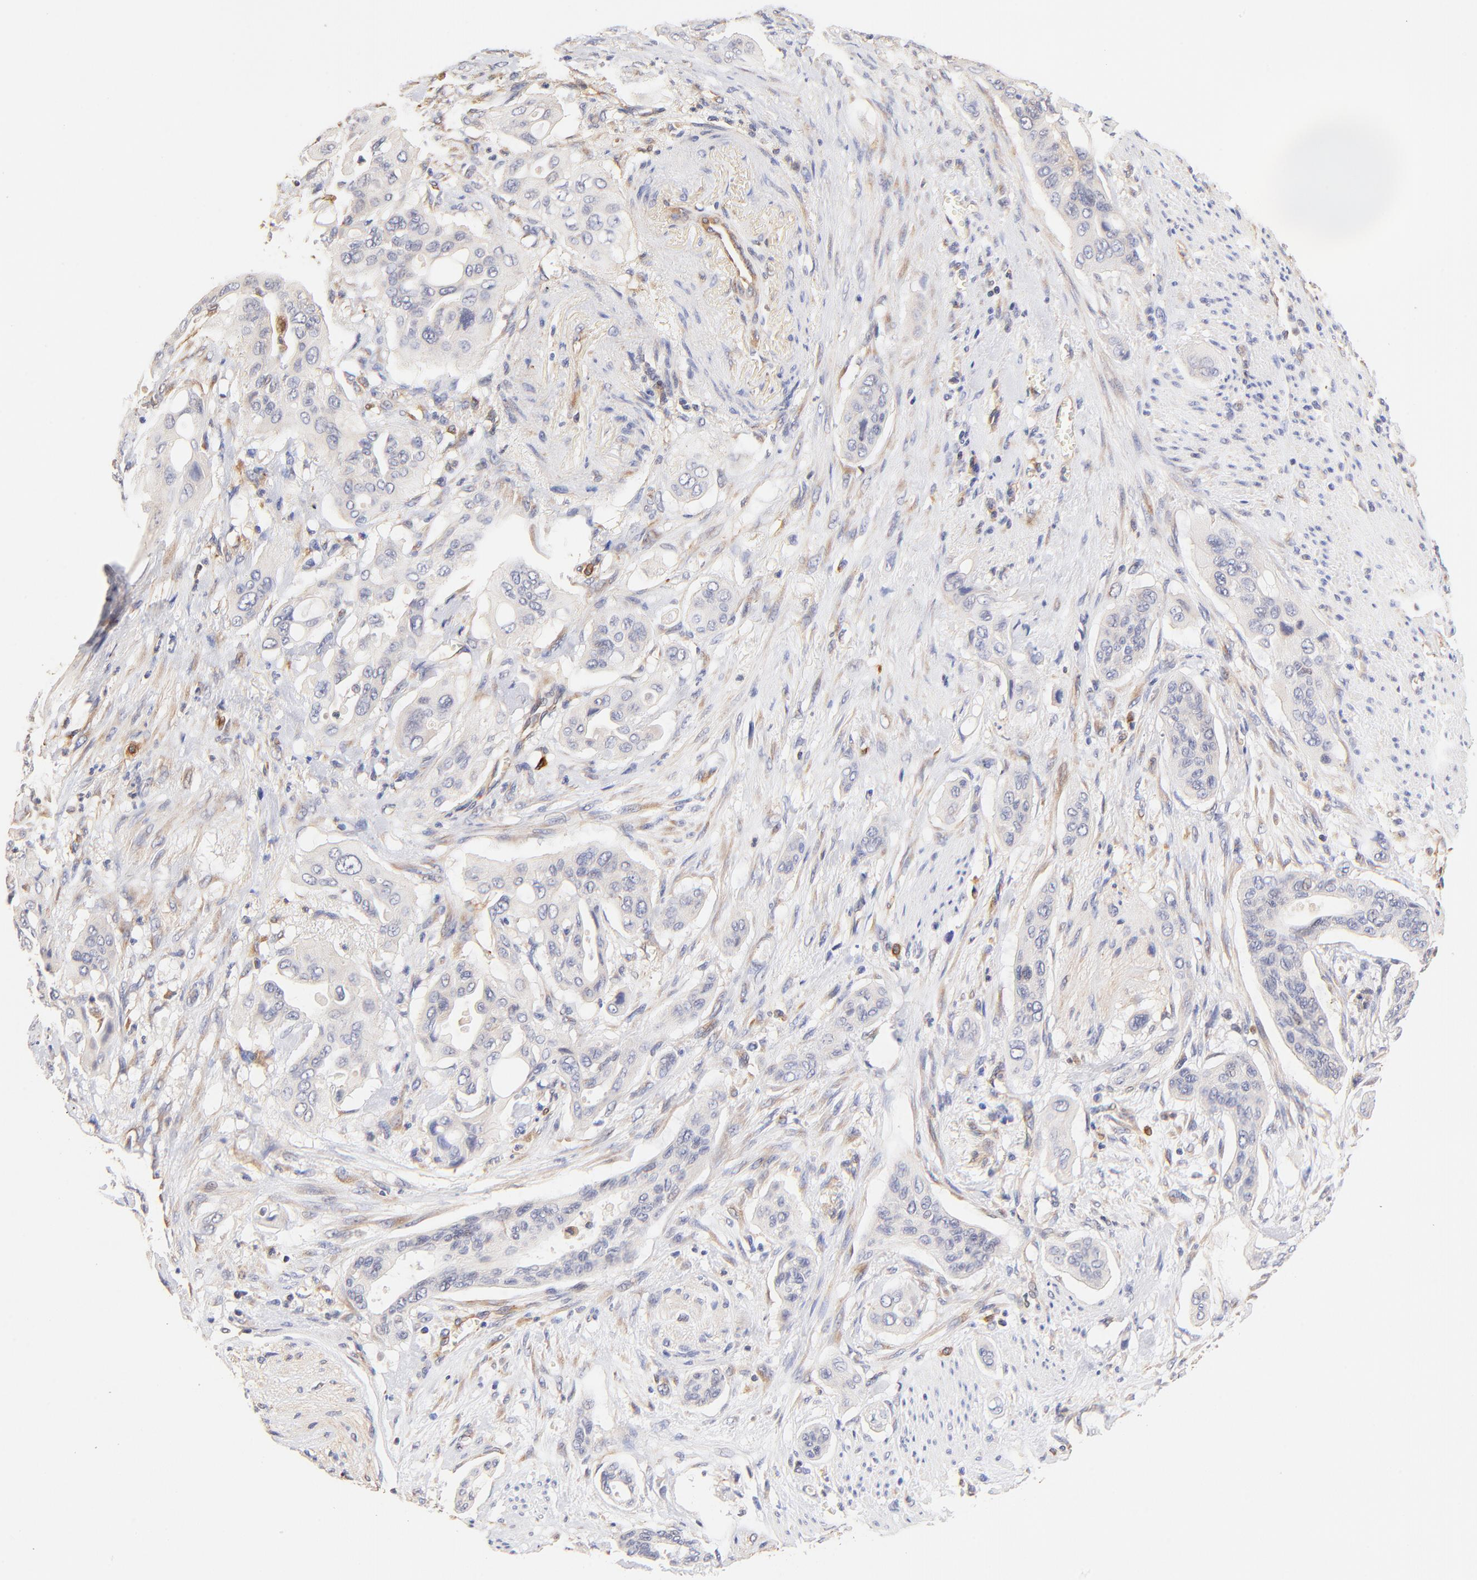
{"staining": {"intensity": "weak", "quantity": ">75%", "location": "cytoplasmic/membranous"}, "tissue": "pancreatic cancer", "cell_type": "Tumor cells", "image_type": "cancer", "snomed": [{"axis": "morphology", "description": "Adenocarcinoma, NOS"}, {"axis": "topography", "description": "Pancreas"}], "caption": "Weak cytoplasmic/membranous protein staining is appreciated in about >75% of tumor cells in pancreatic adenocarcinoma.", "gene": "TNFAIP3", "patient": {"sex": "male", "age": 77}}